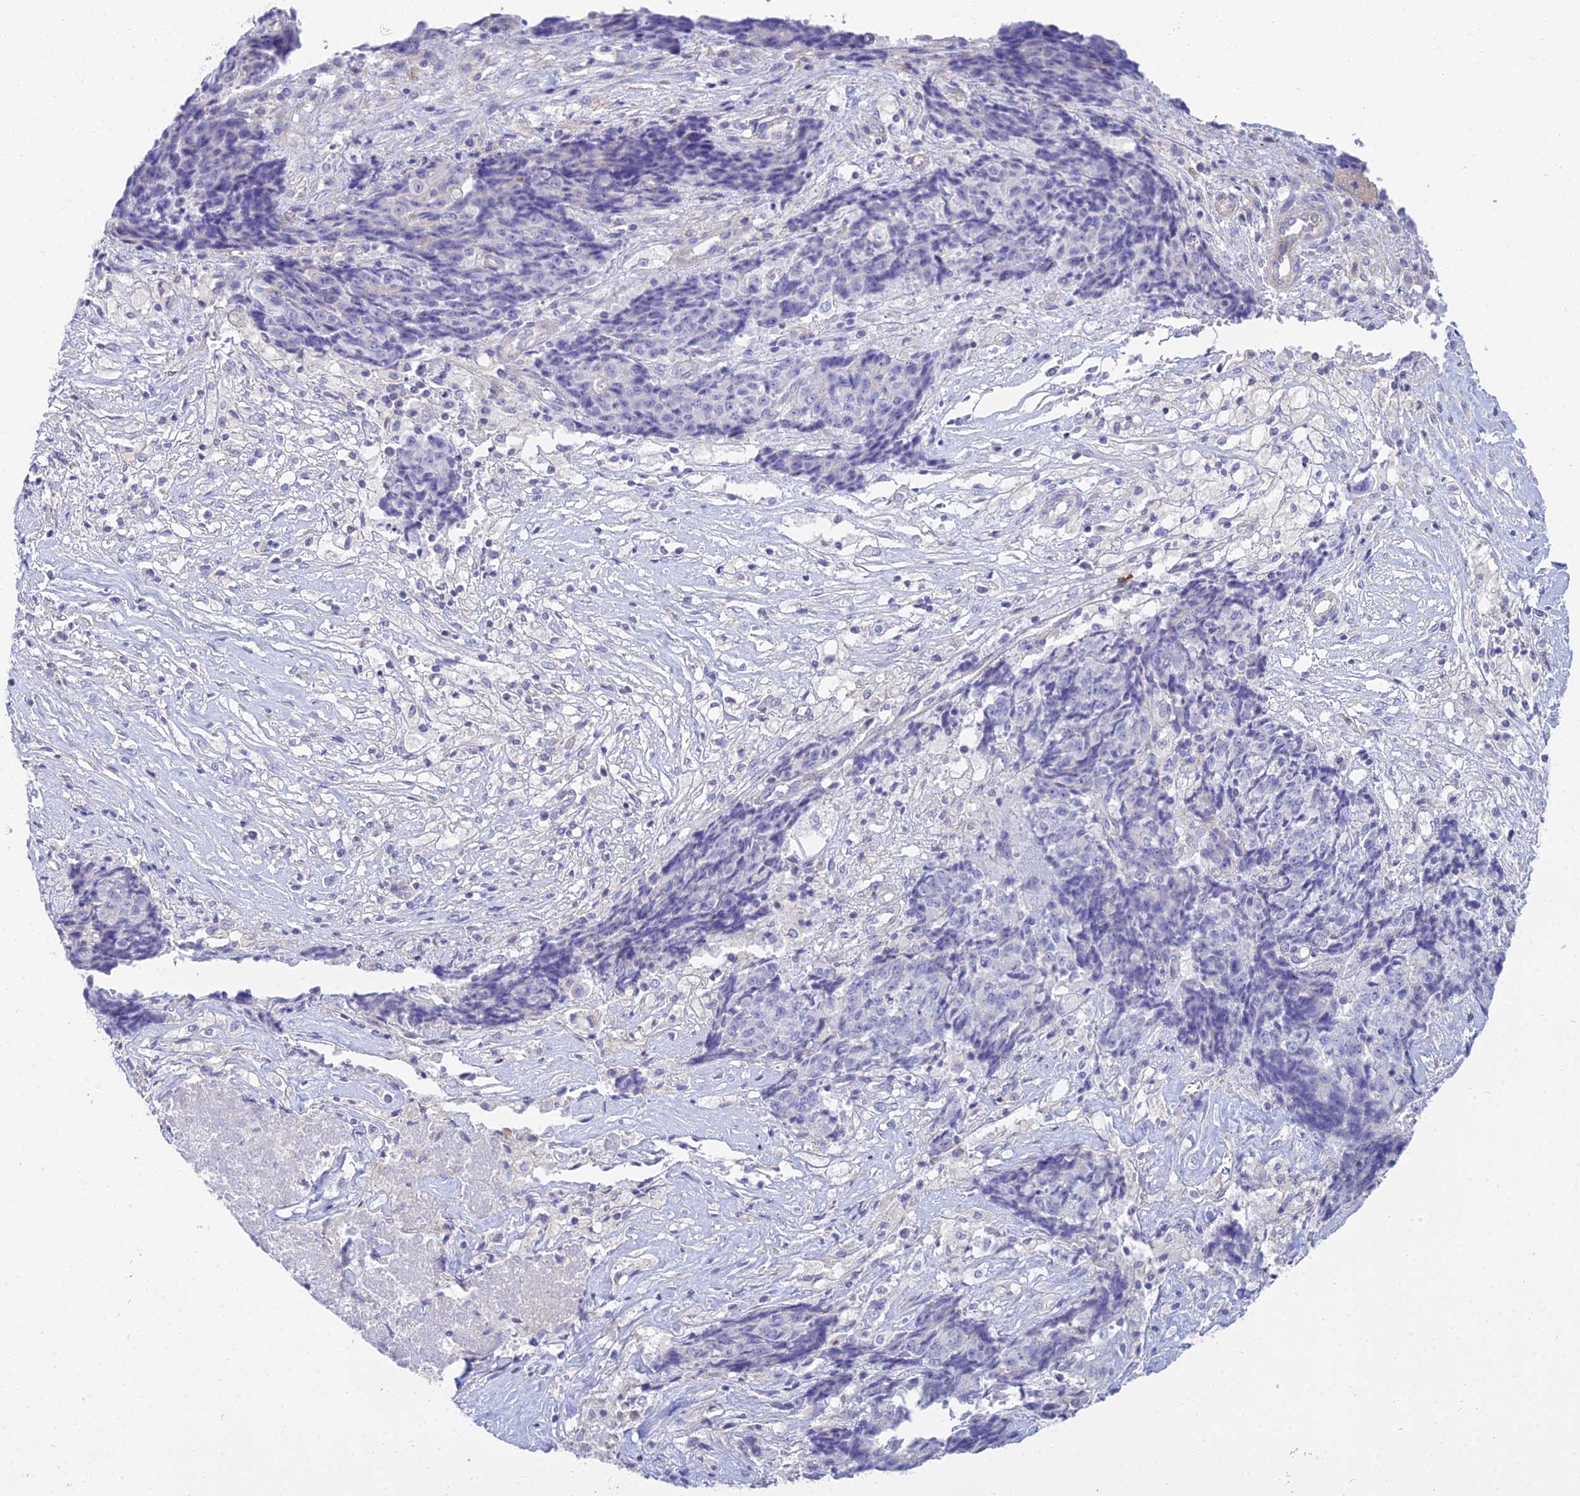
{"staining": {"intensity": "negative", "quantity": "none", "location": "none"}, "tissue": "ovarian cancer", "cell_type": "Tumor cells", "image_type": "cancer", "snomed": [{"axis": "morphology", "description": "Carcinoma, endometroid"}, {"axis": "topography", "description": "Ovary"}], "caption": "High power microscopy image of an immunohistochemistry image of ovarian endometroid carcinoma, revealing no significant staining in tumor cells.", "gene": "SMIM24", "patient": {"sex": "female", "age": 42}}